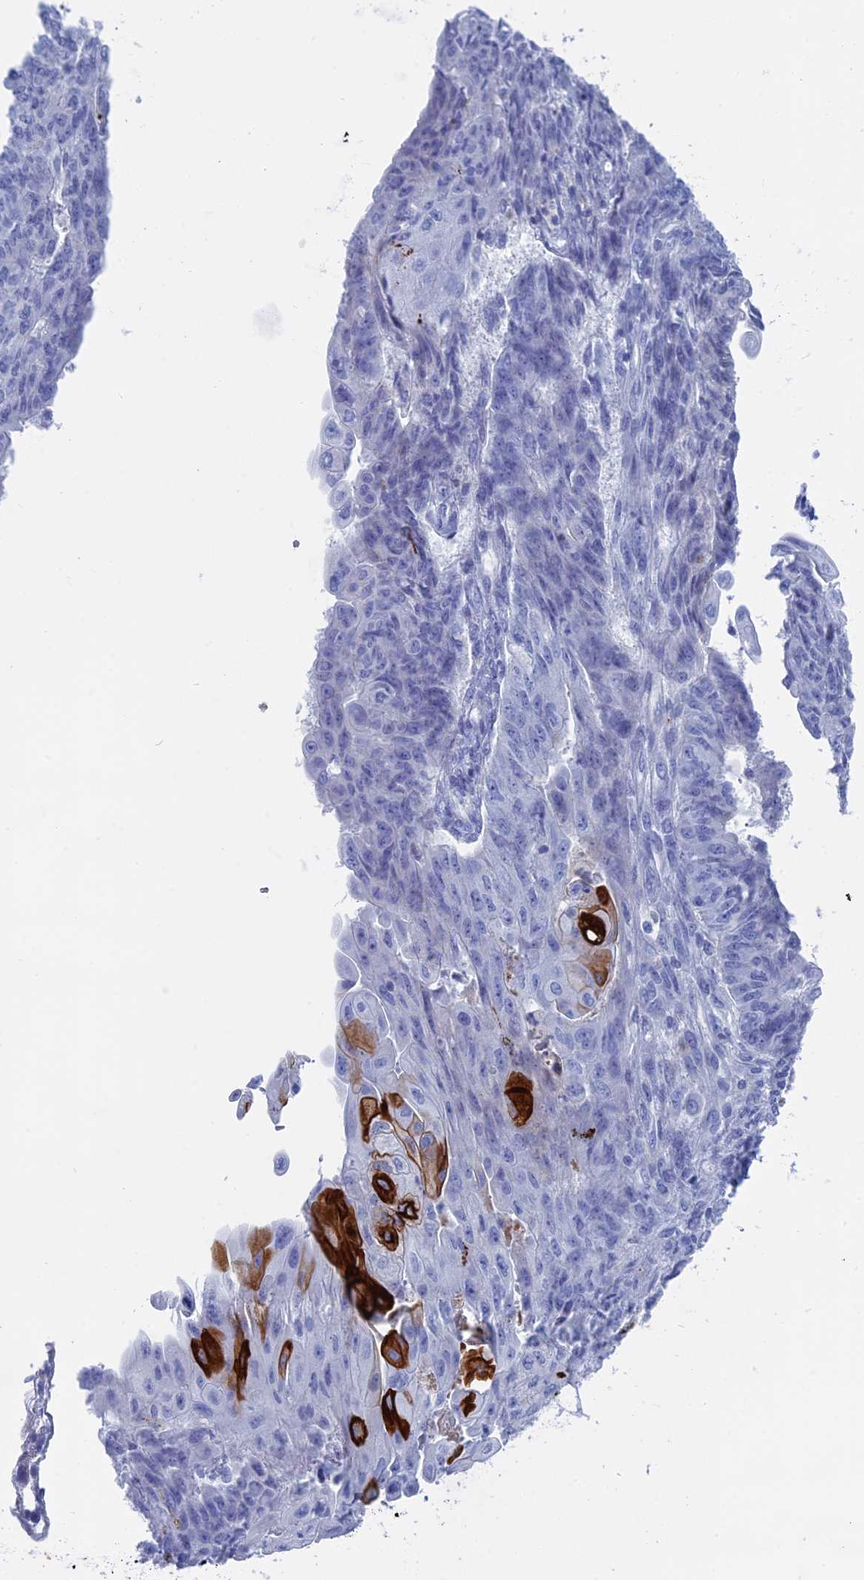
{"staining": {"intensity": "strong", "quantity": "<25%", "location": "cytoplasmic/membranous"}, "tissue": "endometrial cancer", "cell_type": "Tumor cells", "image_type": "cancer", "snomed": [{"axis": "morphology", "description": "Adenocarcinoma, NOS"}, {"axis": "topography", "description": "Endometrium"}], "caption": "Immunohistochemical staining of human endometrial cancer (adenocarcinoma) exhibits medium levels of strong cytoplasmic/membranous staining in about <25% of tumor cells.", "gene": "ALMS1", "patient": {"sex": "female", "age": 32}}